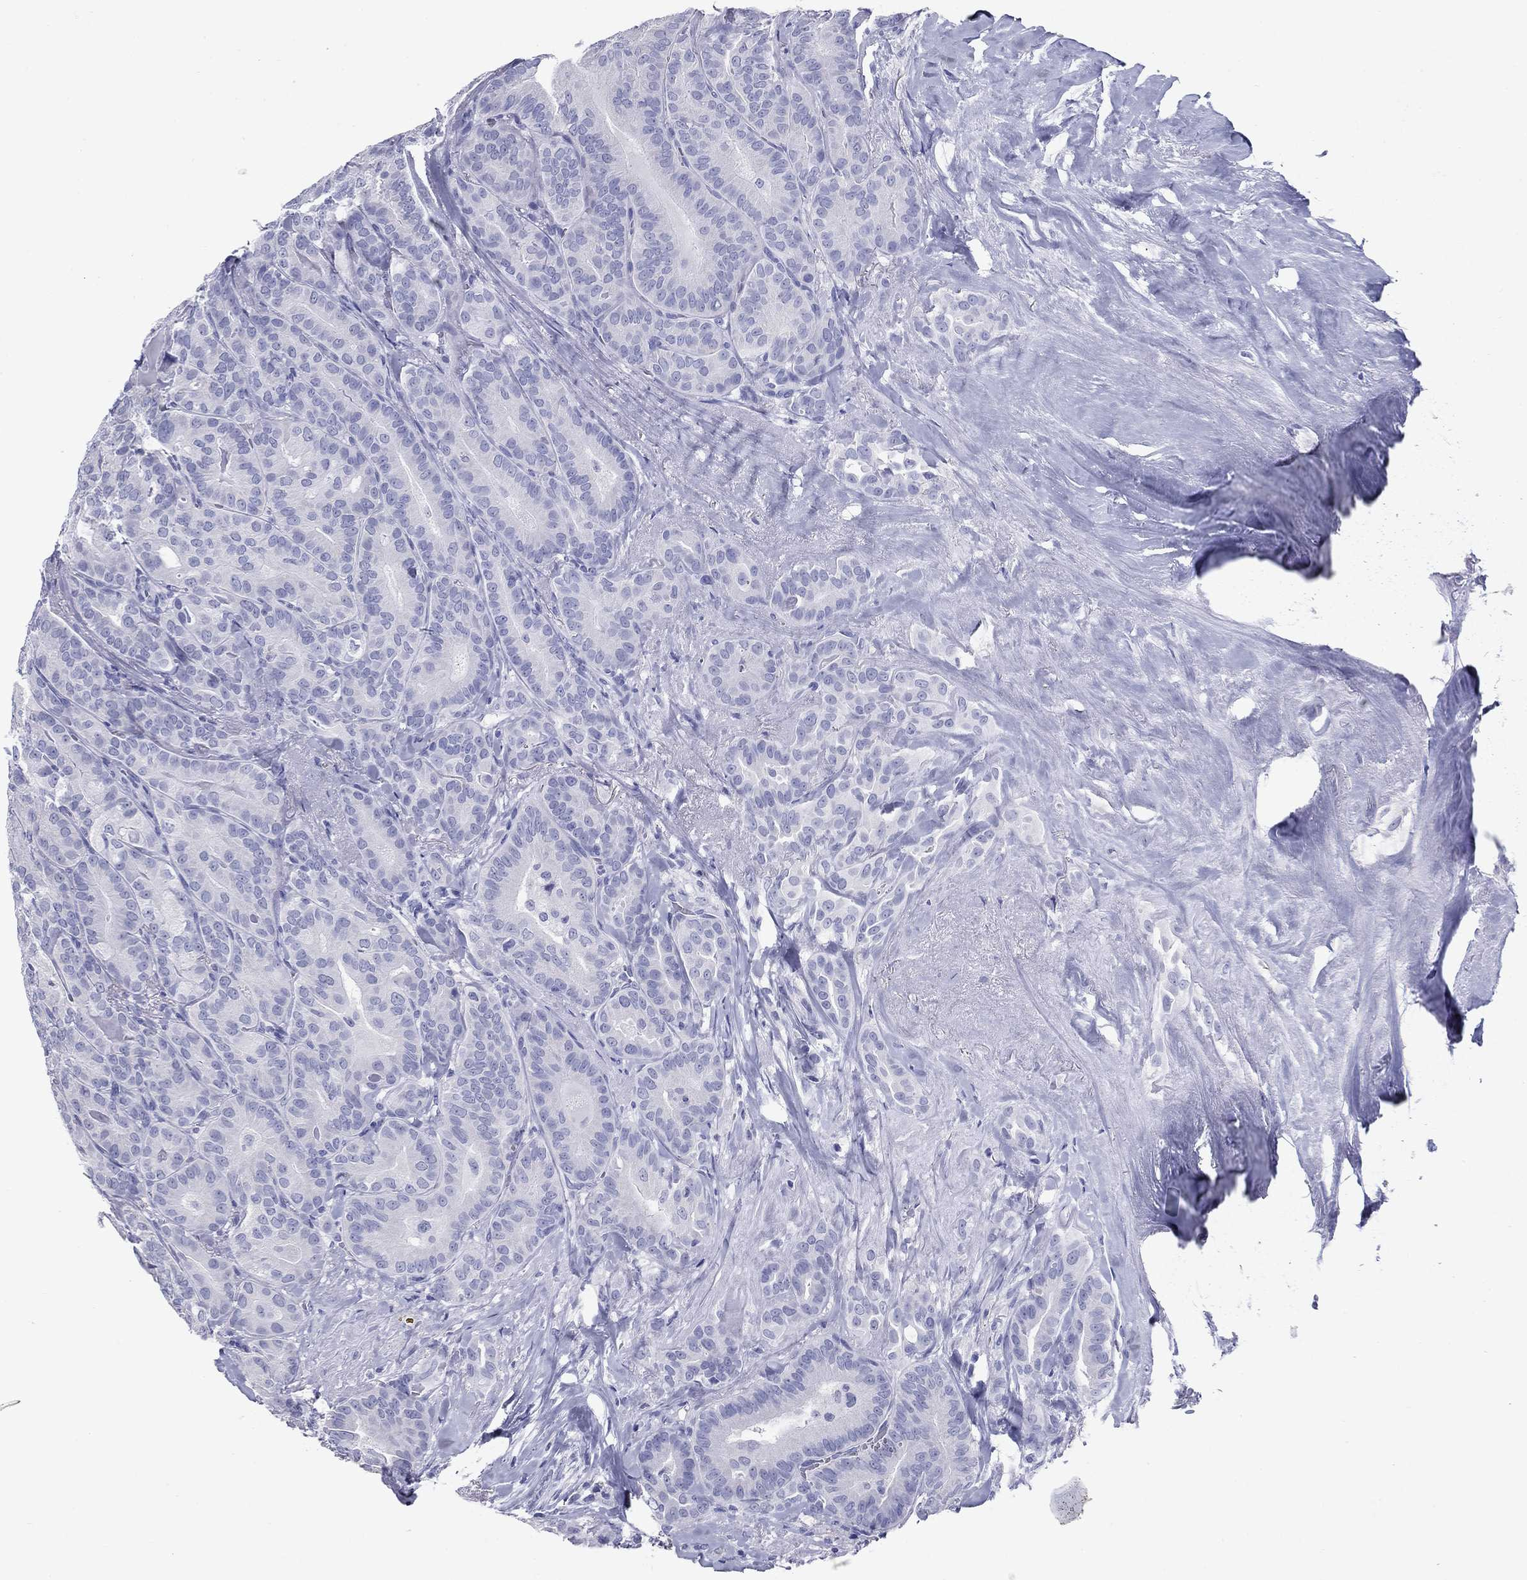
{"staining": {"intensity": "negative", "quantity": "none", "location": "none"}, "tissue": "thyroid cancer", "cell_type": "Tumor cells", "image_type": "cancer", "snomed": [{"axis": "morphology", "description": "Papillary adenocarcinoma, NOS"}, {"axis": "topography", "description": "Thyroid gland"}], "caption": "This is an immunohistochemistry (IHC) micrograph of human papillary adenocarcinoma (thyroid). There is no staining in tumor cells.", "gene": "NPPA", "patient": {"sex": "male", "age": 61}}